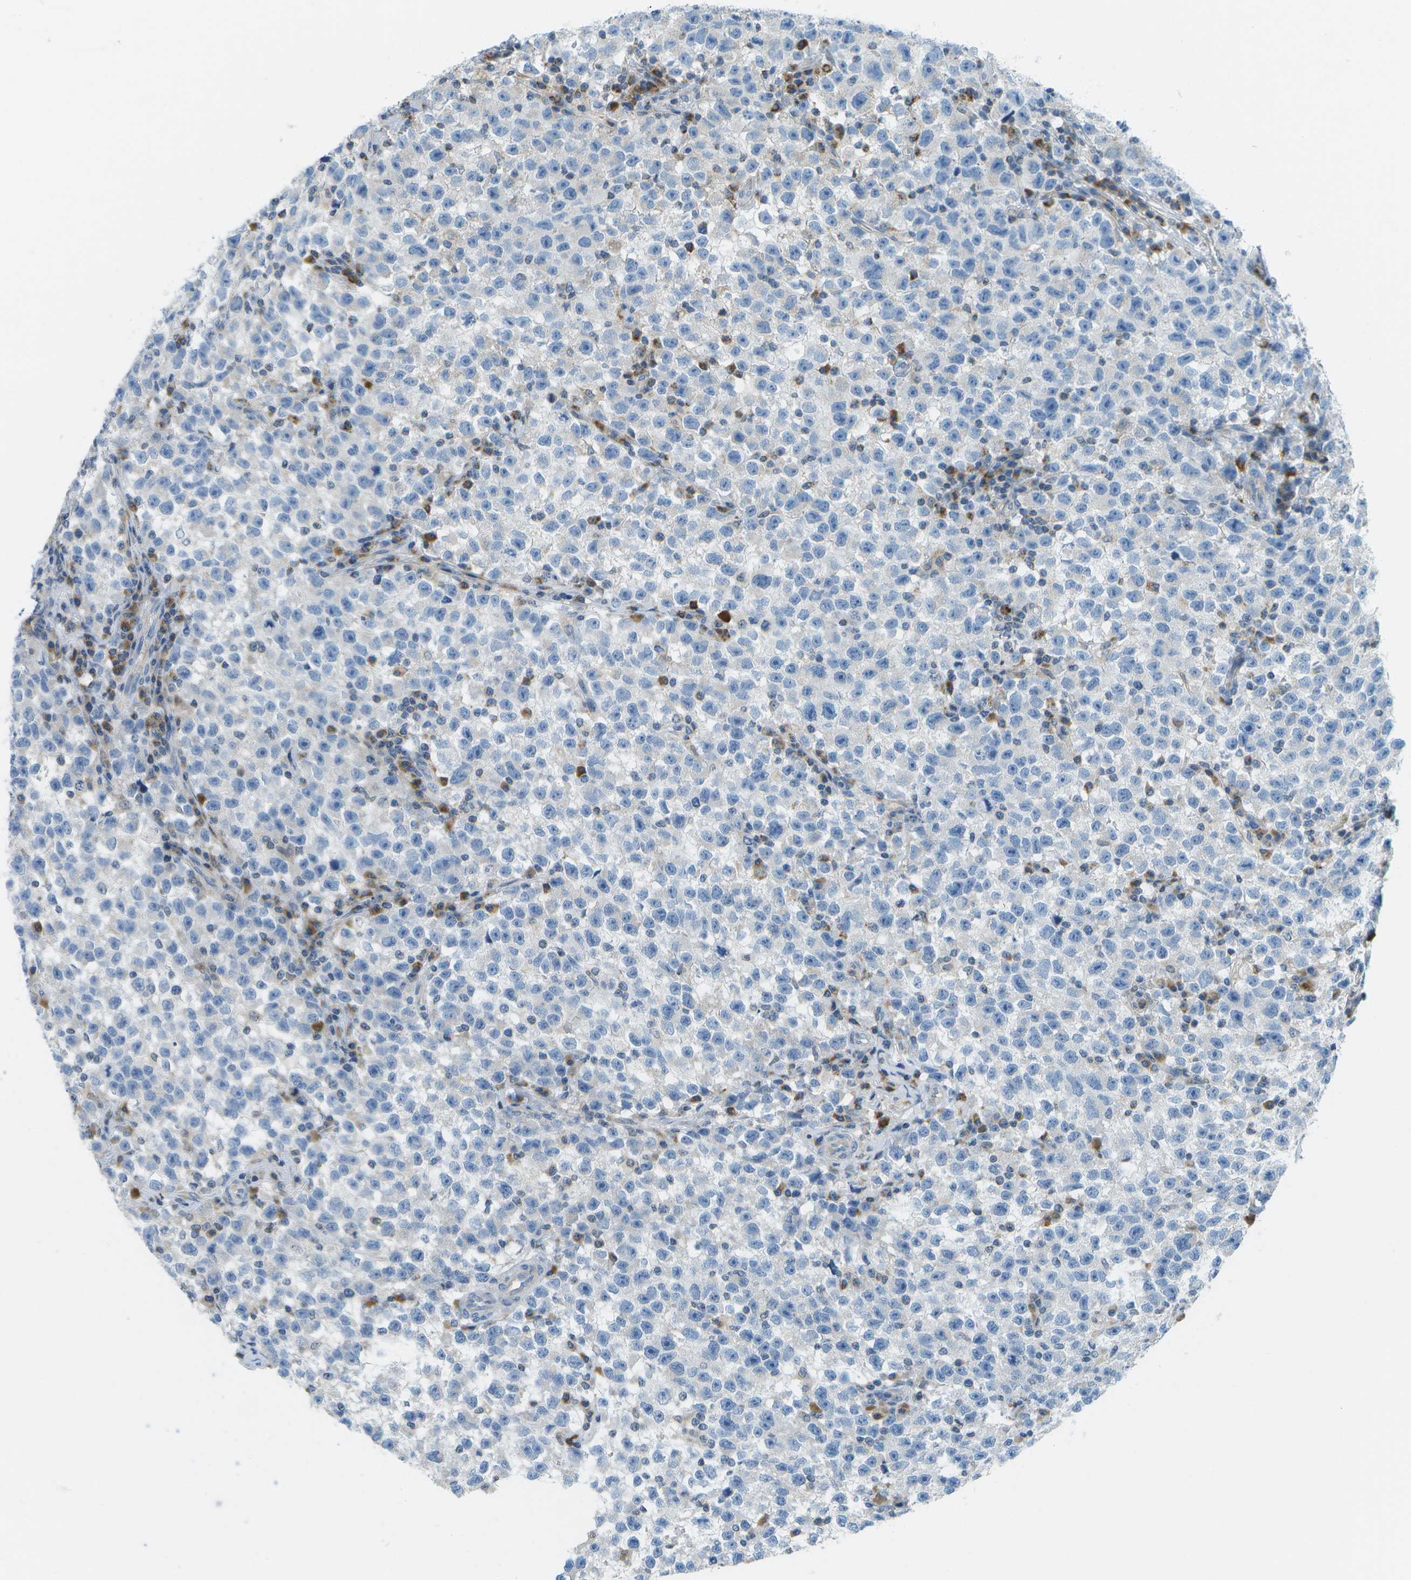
{"staining": {"intensity": "negative", "quantity": "none", "location": "none"}, "tissue": "testis cancer", "cell_type": "Tumor cells", "image_type": "cancer", "snomed": [{"axis": "morphology", "description": "Seminoma, NOS"}, {"axis": "topography", "description": "Testis"}], "caption": "Human testis cancer (seminoma) stained for a protein using IHC exhibits no positivity in tumor cells.", "gene": "PTGIS", "patient": {"sex": "male", "age": 22}}